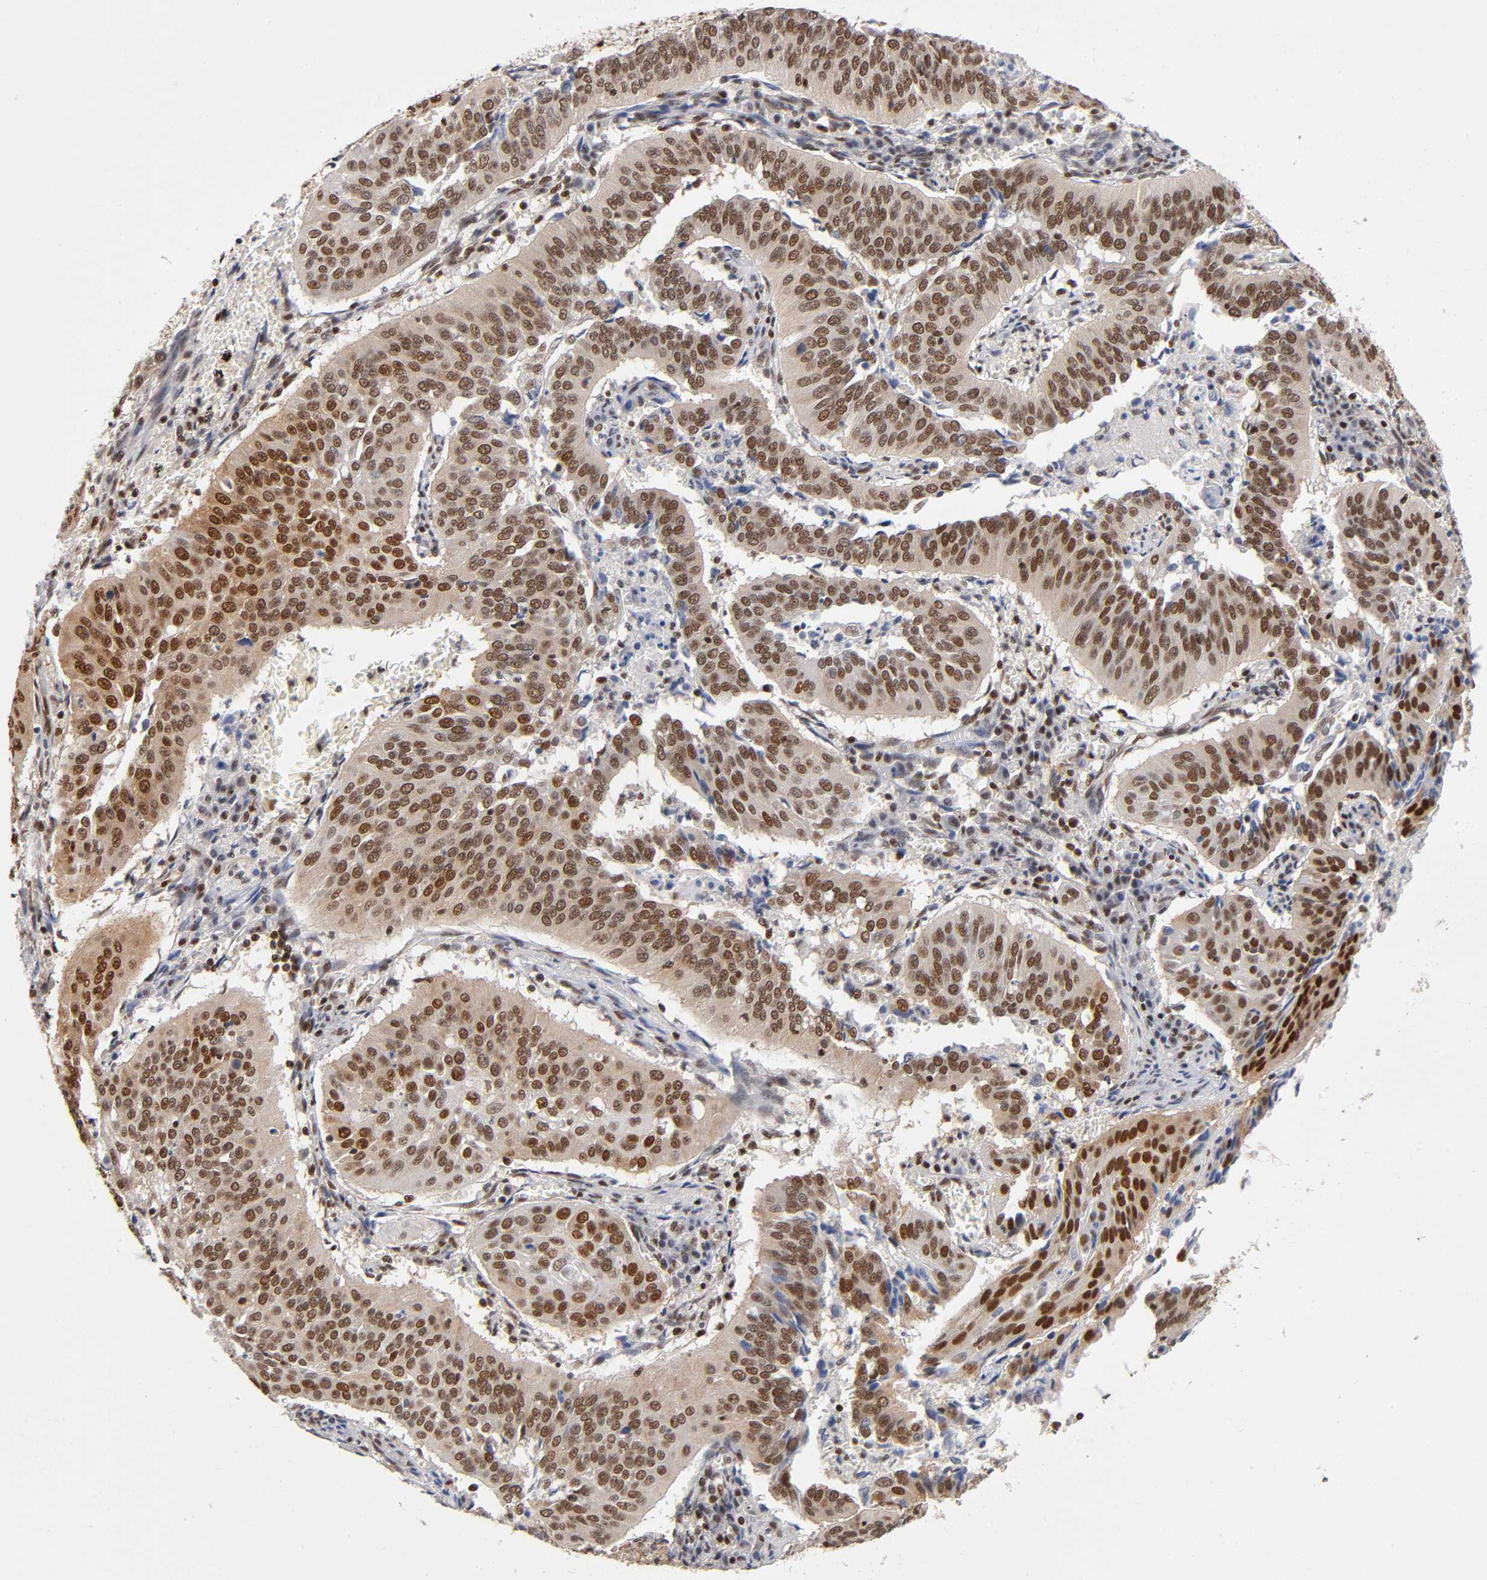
{"staining": {"intensity": "strong", "quantity": ">75%", "location": "nuclear"}, "tissue": "cervical cancer", "cell_type": "Tumor cells", "image_type": "cancer", "snomed": [{"axis": "morphology", "description": "Squamous cell carcinoma, NOS"}, {"axis": "topography", "description": "Cervix"}], "caption": "Squamous cell carcinoma (cervical) stained with a brown dye shows strong nuclear positive expression in approximately >75% of tumor cells.", "gene": "ILKAP", "patient": {"sex": "female", "age": 39}}